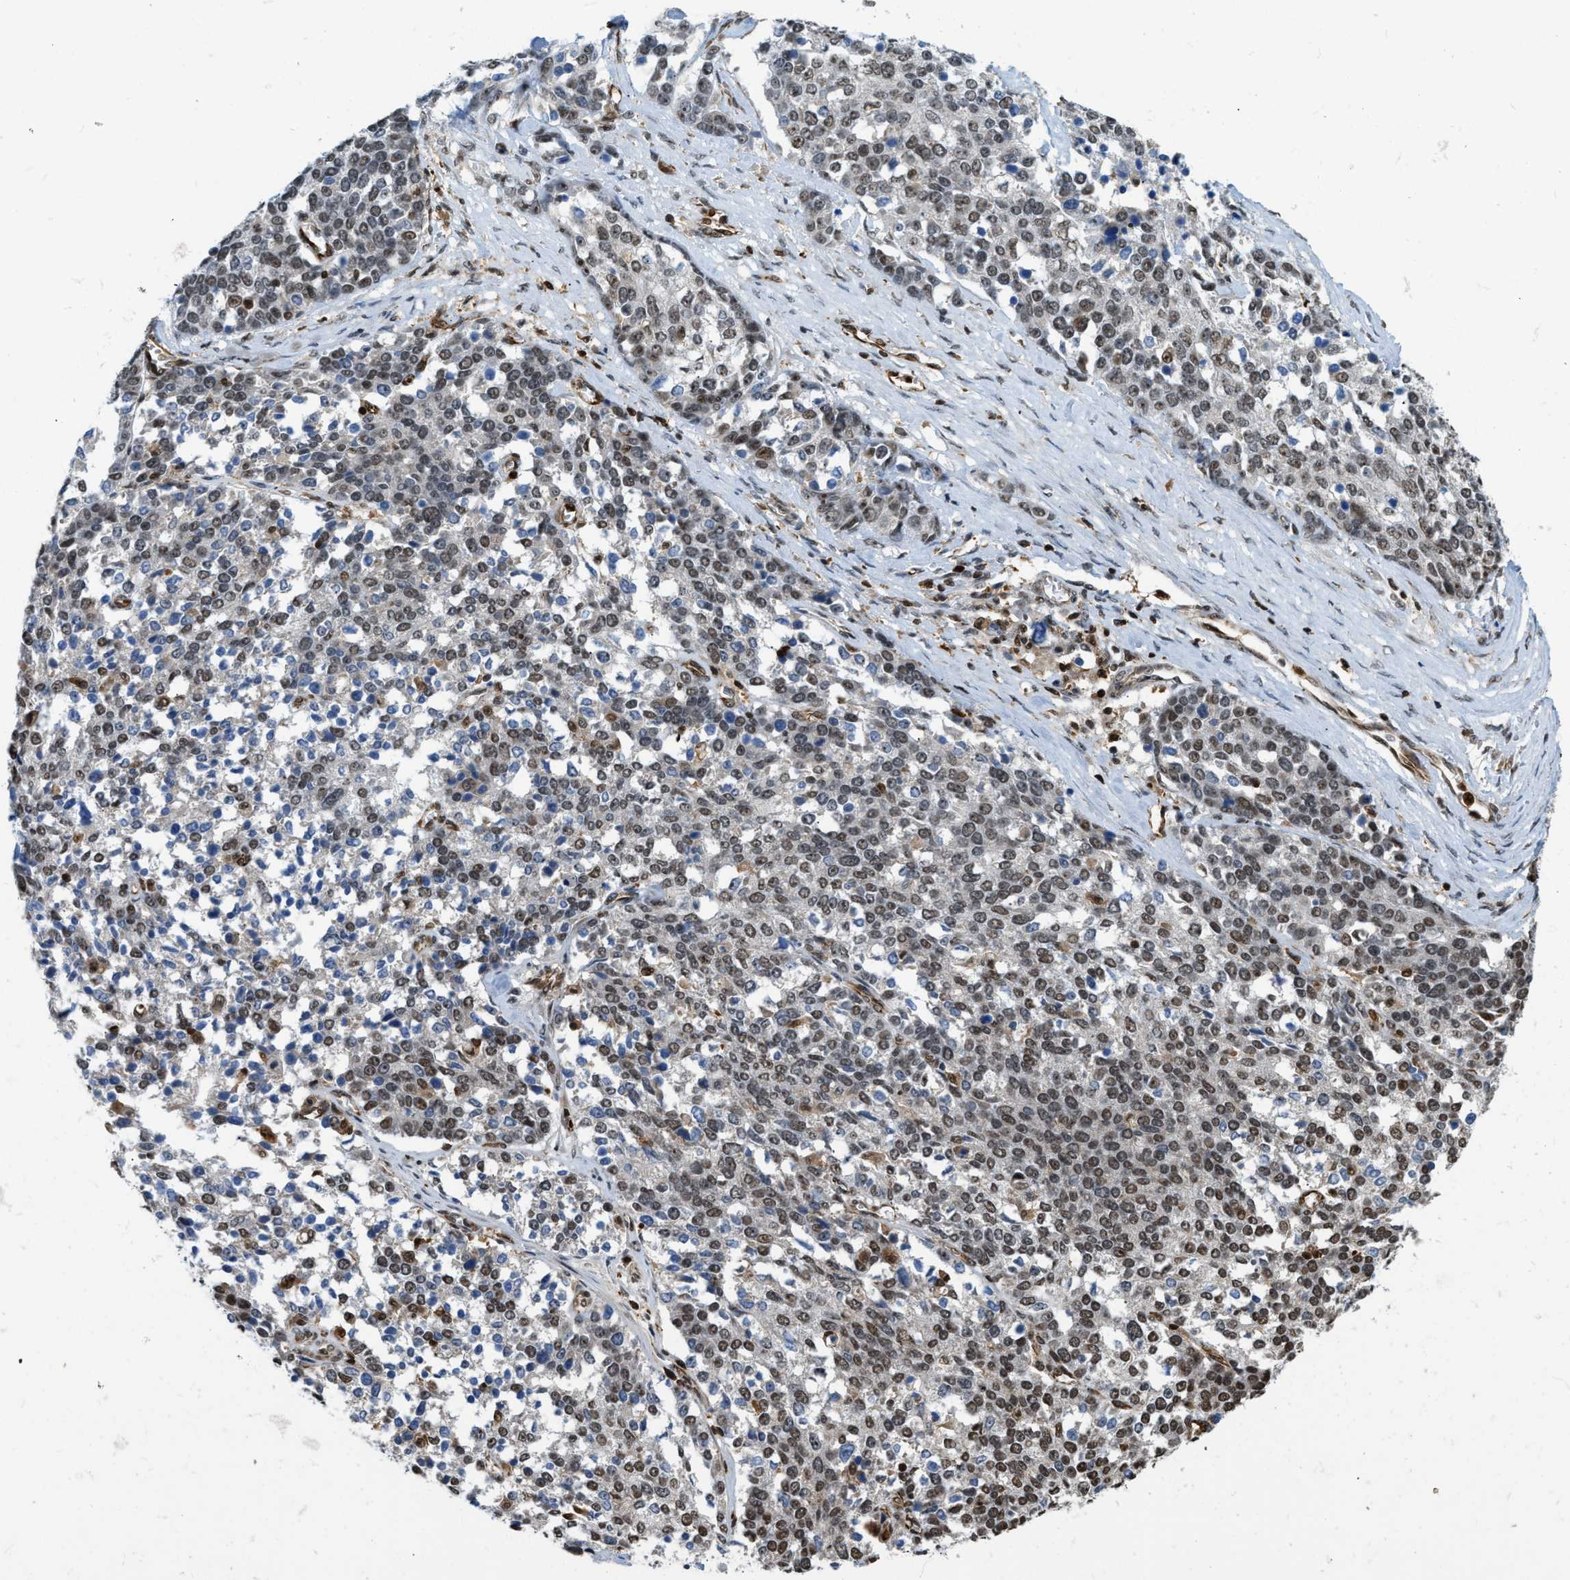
{"staining": {"intensity": "moderate", "quantity": "25%-75%", "location": "nuclear"}, "tissue": "ovarian cancer", "cell_type": "Tumor cells", "image_type": "cancer", "snomed": [{"axis": "morphology", "description": "Cystadenocarcinoma, serous, NOS"}, {"axis": "topography", "description": "Ovary"}], "caption": "Immunohistochemical staining of ovarian serous cystadenocarcinoma exhibits medium levels of moderate nuclear protein positivity in approximately 25%-75% of tumor cells.", "gene": "E2F1", "patient": {"sex": "female", "age": 44}}